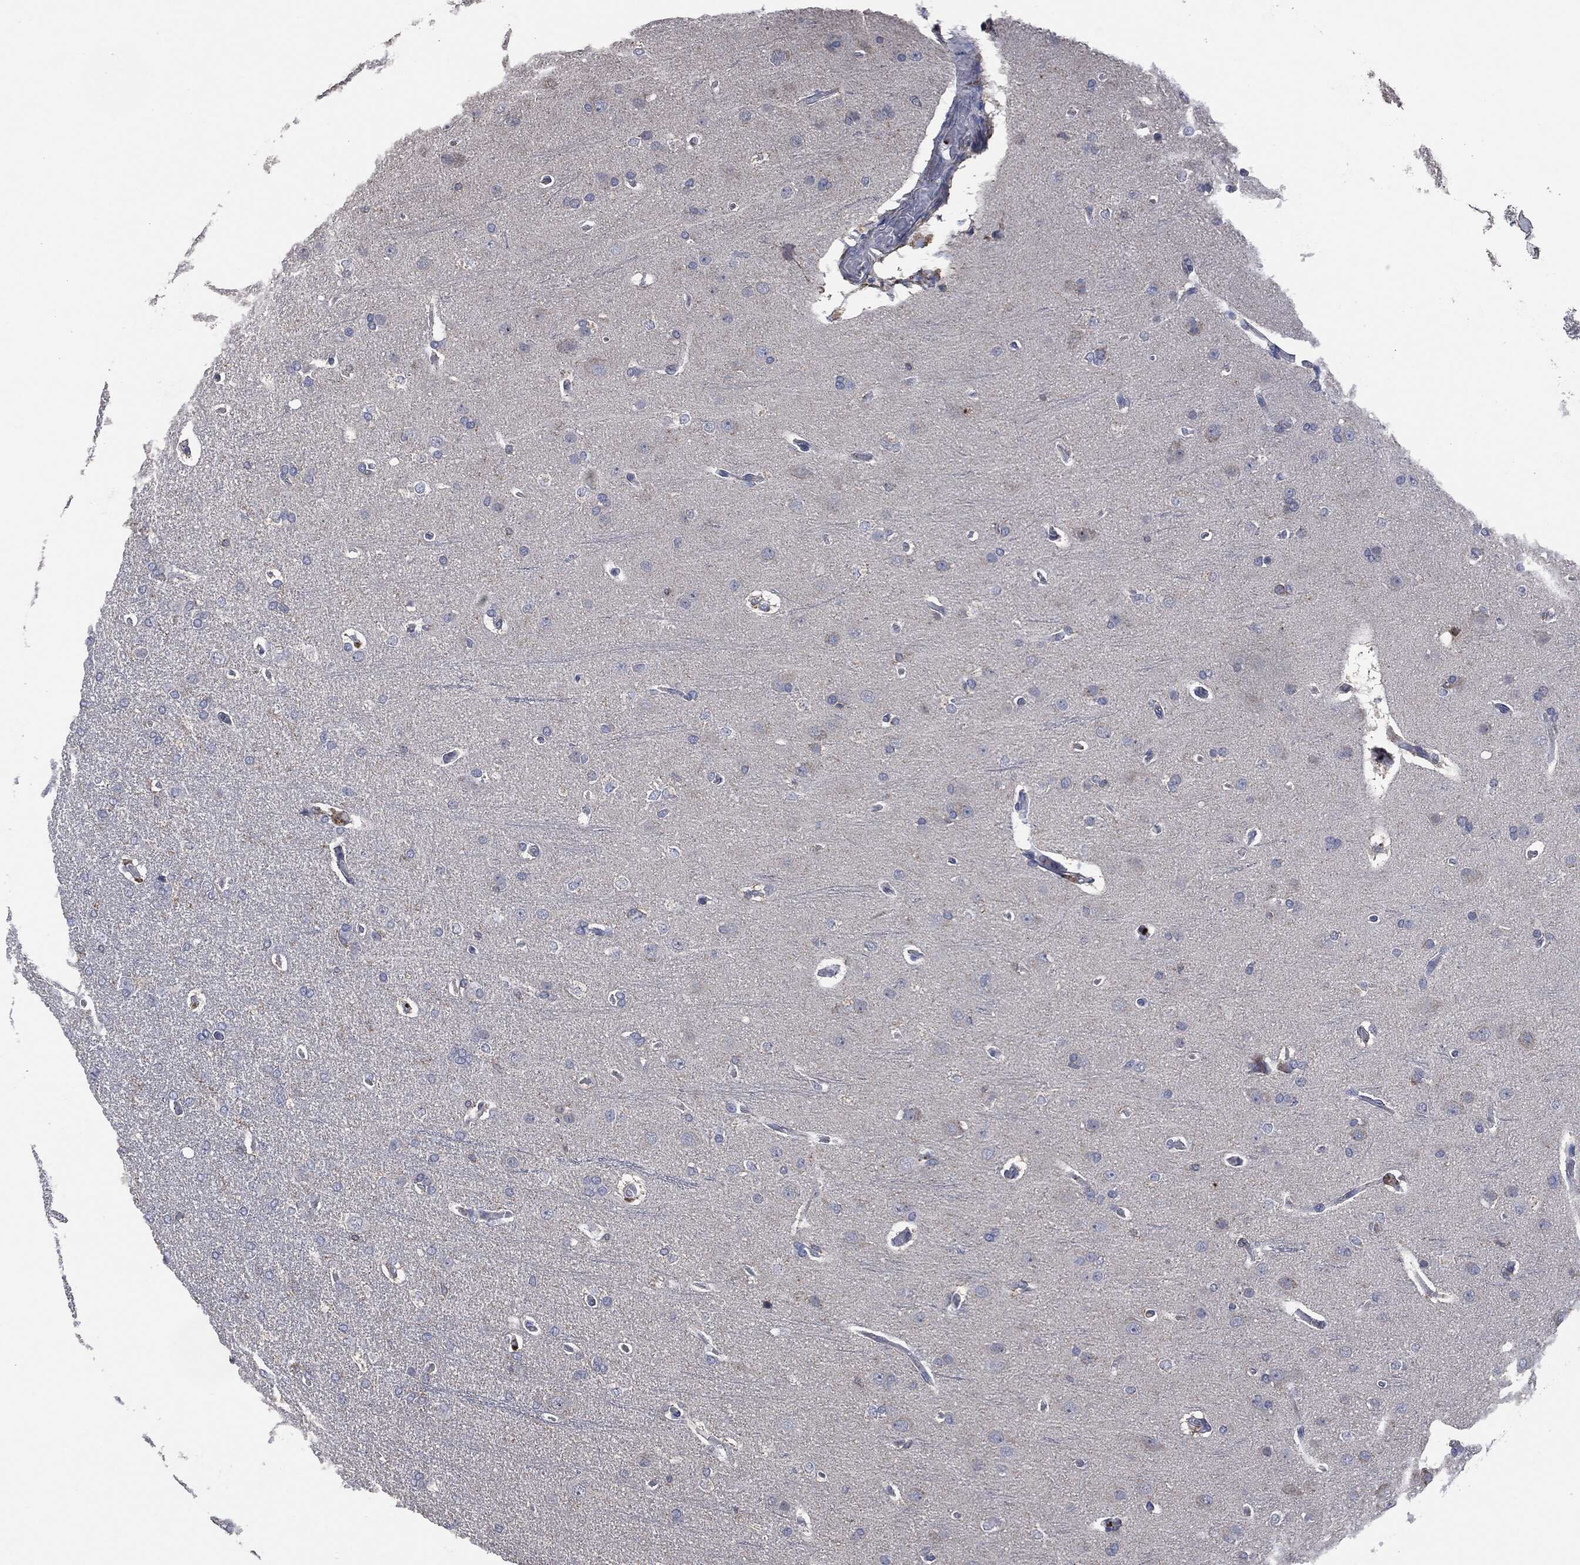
{"staining": {"intensity": "negative", "quantity": "none", "location": "none"}, "tissue": "glioma", "cell_type": "Tumor cells", "image_type": "cancer", "snomed": [{"axis": "morphology", "description": "Glioma, malignant, Low grade"}, {"axis": "topography", "description": "Brain"}], "caption": "A micrograph of human glioma is negative for staining in tumor cells. Nuclei are stained in blue.", "gene": "CD33", "patient": {"sex": "male", "age": 41}}